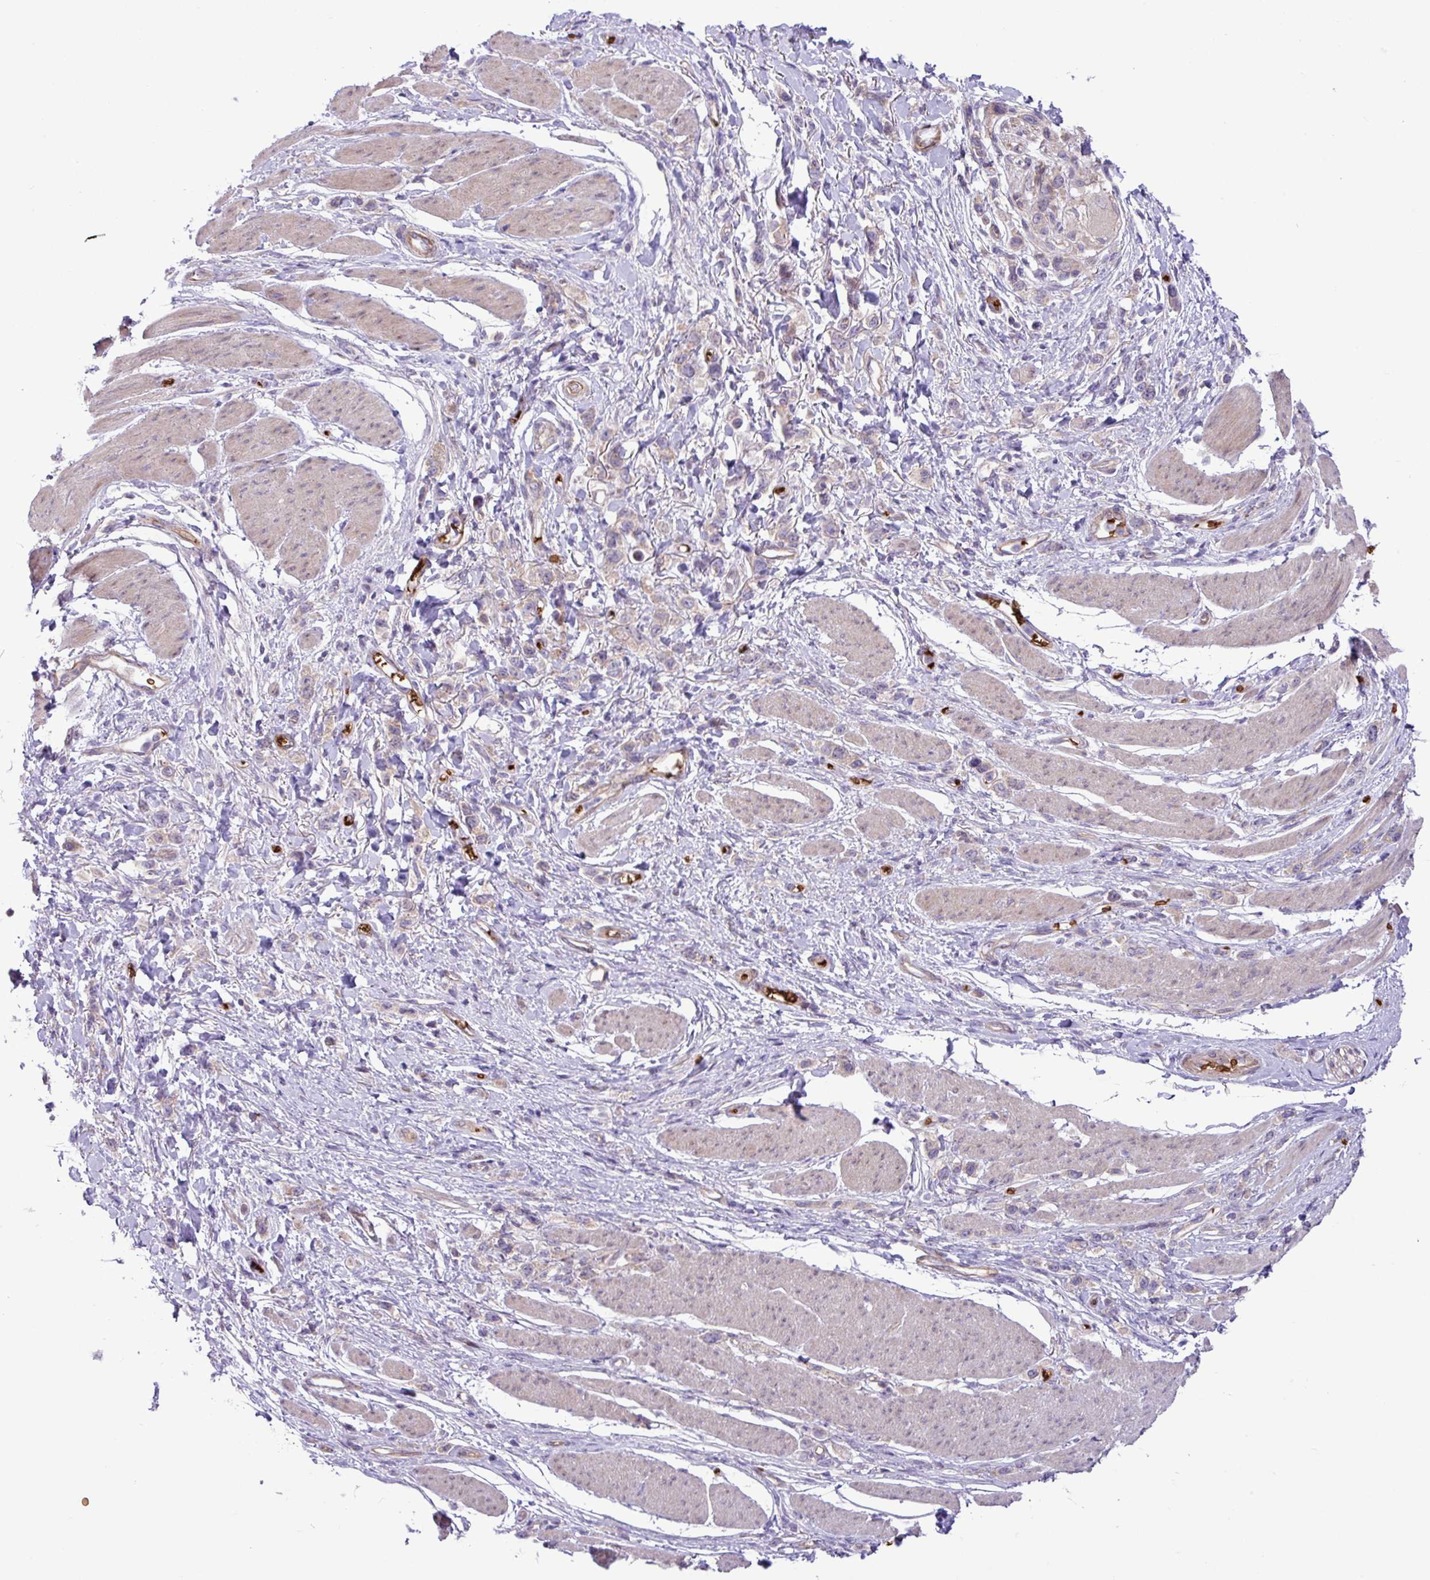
{"staining": {"intensity": "weak", "quantity": "<25%", "location": "cytoplasmic/membranous"}, "tissue": "stomach cancer", "cell_type": "Tumor cells", "image_type": "cancer", "snomed": [{"axis": "morphology", "description": "Adenocarcinoma, NOS"}, {"axis": "topography", "description": "Stomach"}], "caption": "A high-resolution image shows immunohistochemistry staining of stomach cancer (adenocarcinoma), which shows no significant expression in tumor cells. Nuclei are stained in blue.", "gene": "RAD21L1", "patient": {"sex": "female", "age": 65}}